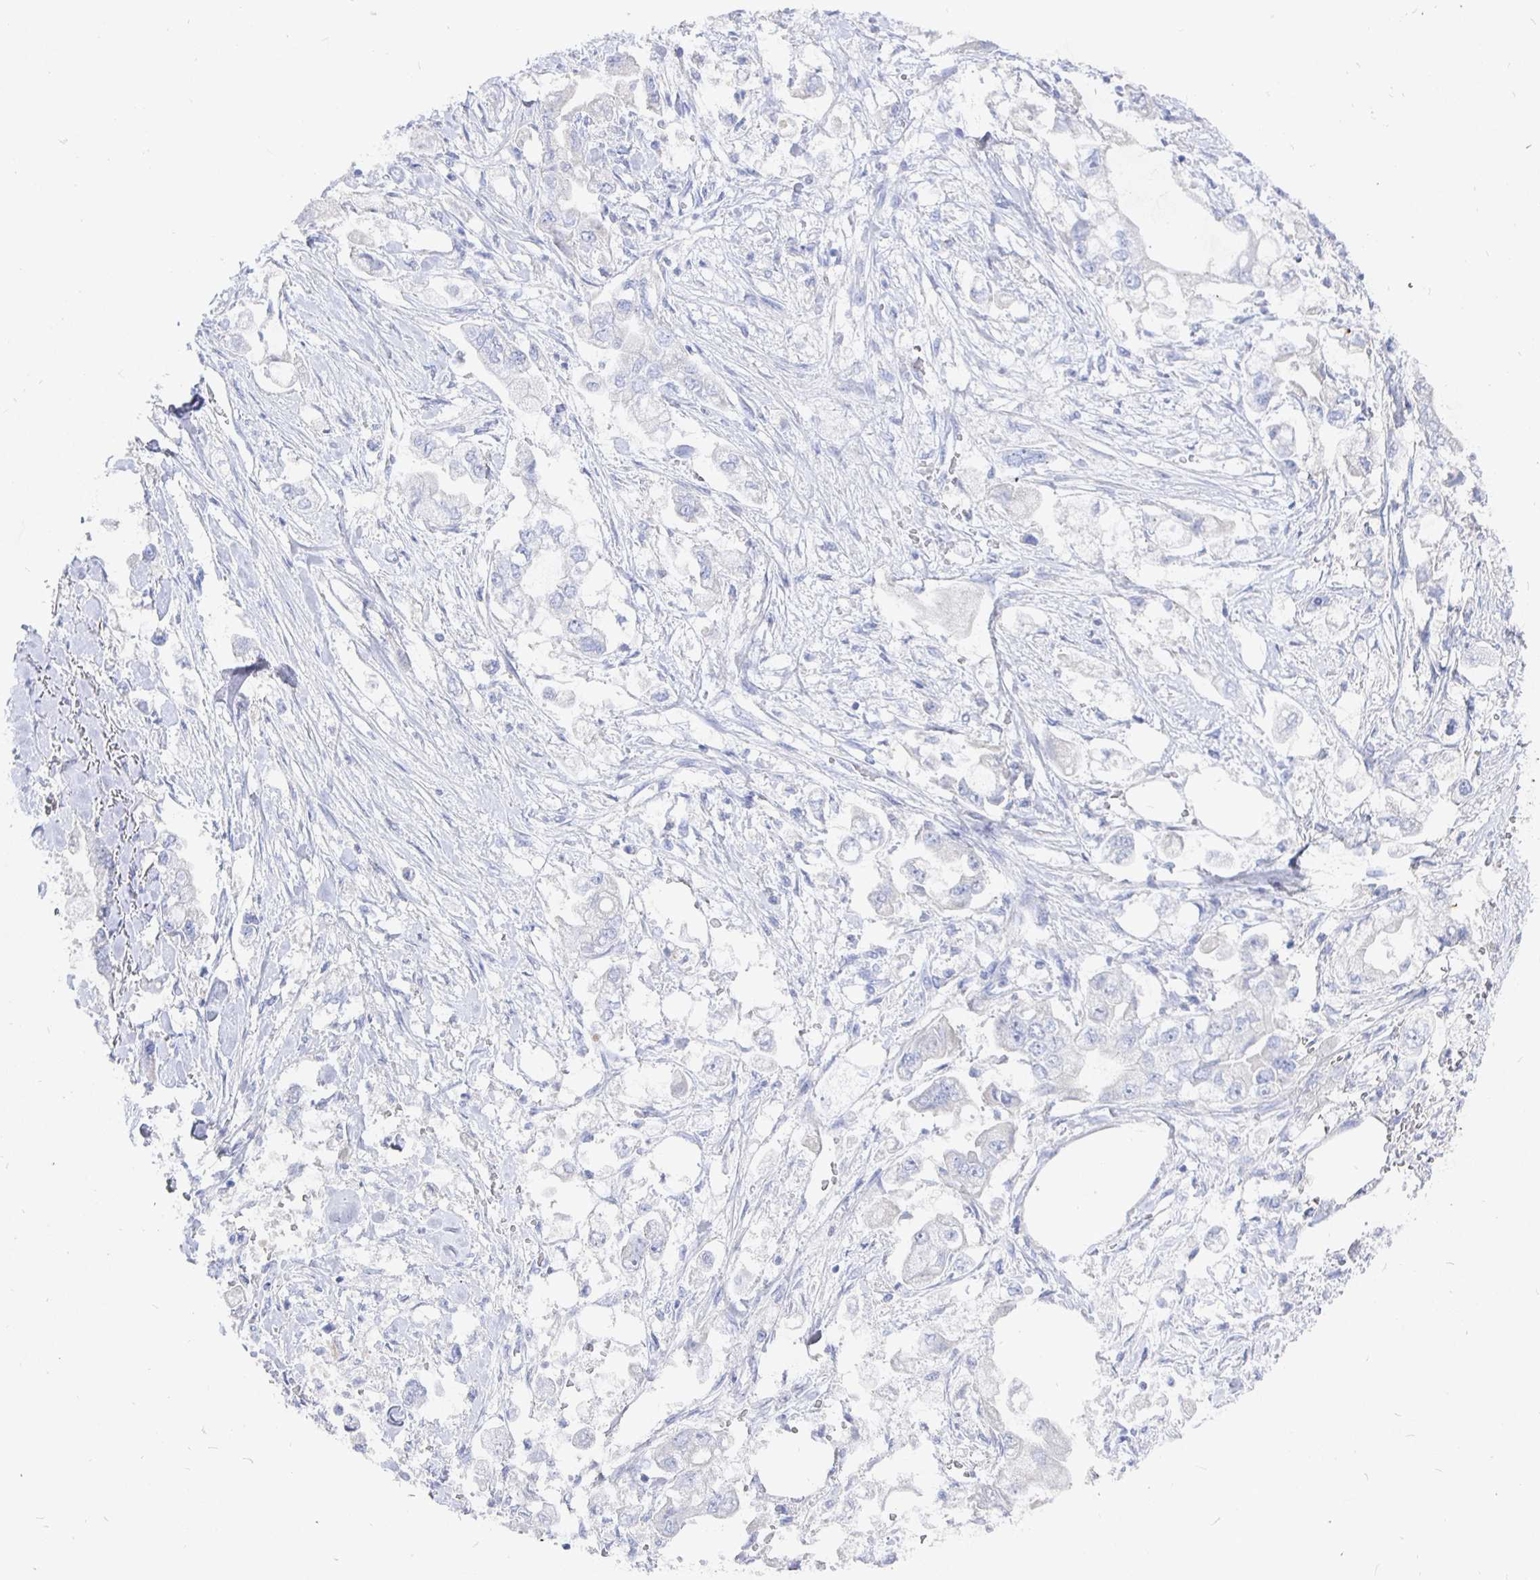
{"staining": {"intensity": "negative", "quantity": "none", "location": "none"}, "tissue": "stomach cancer", "cell_type": "Tumor cells", "image_type": "cancer", "snomed": [{"axis": "morphology", "description": "Adenocarcinoma, NOS"}, {"axis": "topography", "description": "Stomach"}], "caption": "Histopathology image shows no significant protein staining in tumor cells of stomach adenocarcinoma.", "gene": "COX16", "patient": {"sex": "male", "age": 62}}